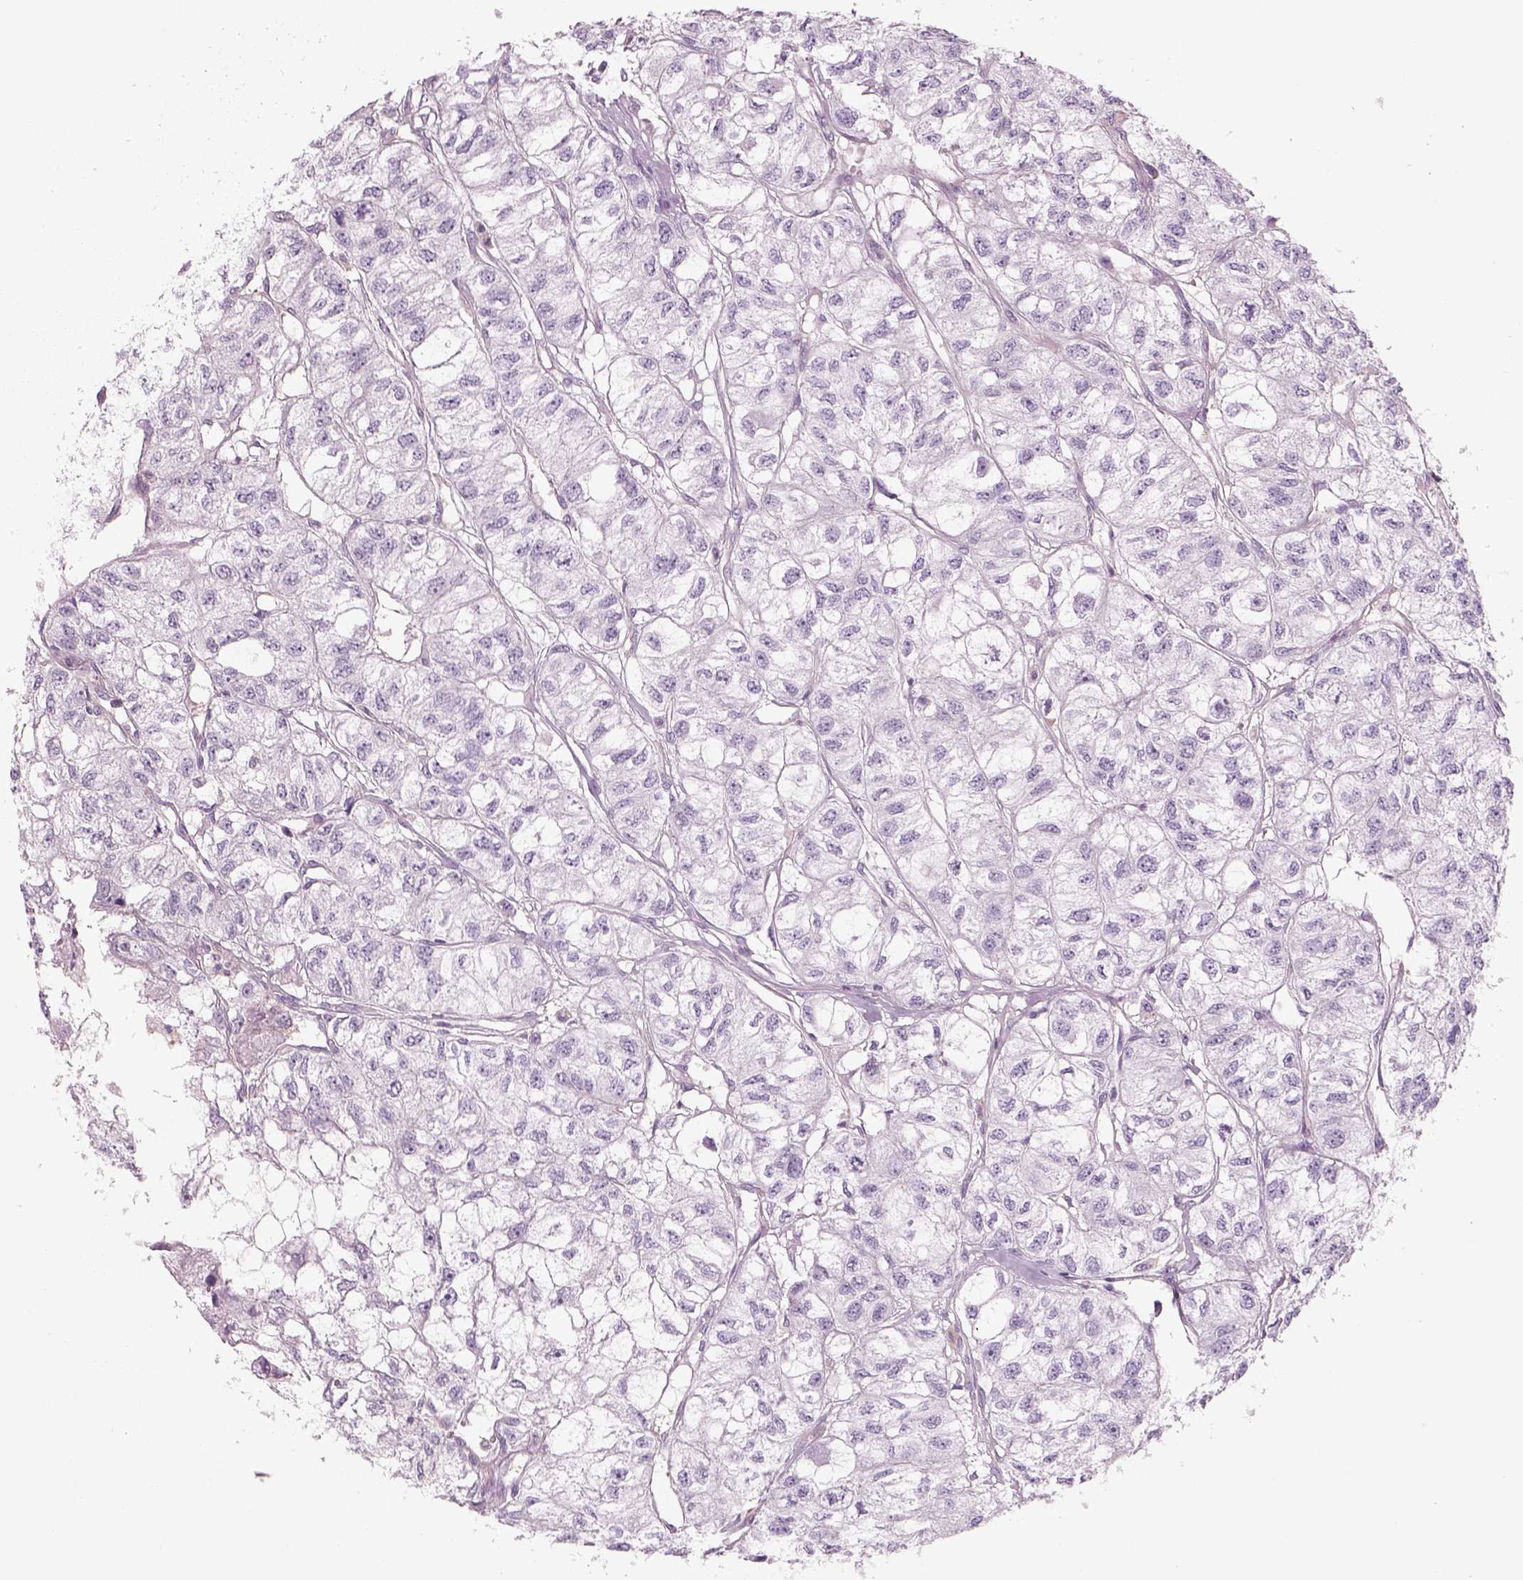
{"staining": {"intensity": "negative", "quantity": "none", "location": "none"}, "tissue": "renal cancer", "cell_type": "Tumor cells", "image_type": "cancer", "snomed": [{"axis": "morphology", "description": "Adenocarcinoma, NOS"}, {"axis": "topography", "description": "Kidney"}], "caption": "IHC micrograph of human adenocarcinoma (renal) stained for a protein (brown), which exhibits no positivity in tumor cells. (Immunohistochemistry (ihc), brightfield microscopy, high magnification).", "gene": "SLC1A7", "patient": {"sex": "male", "age": 56}}